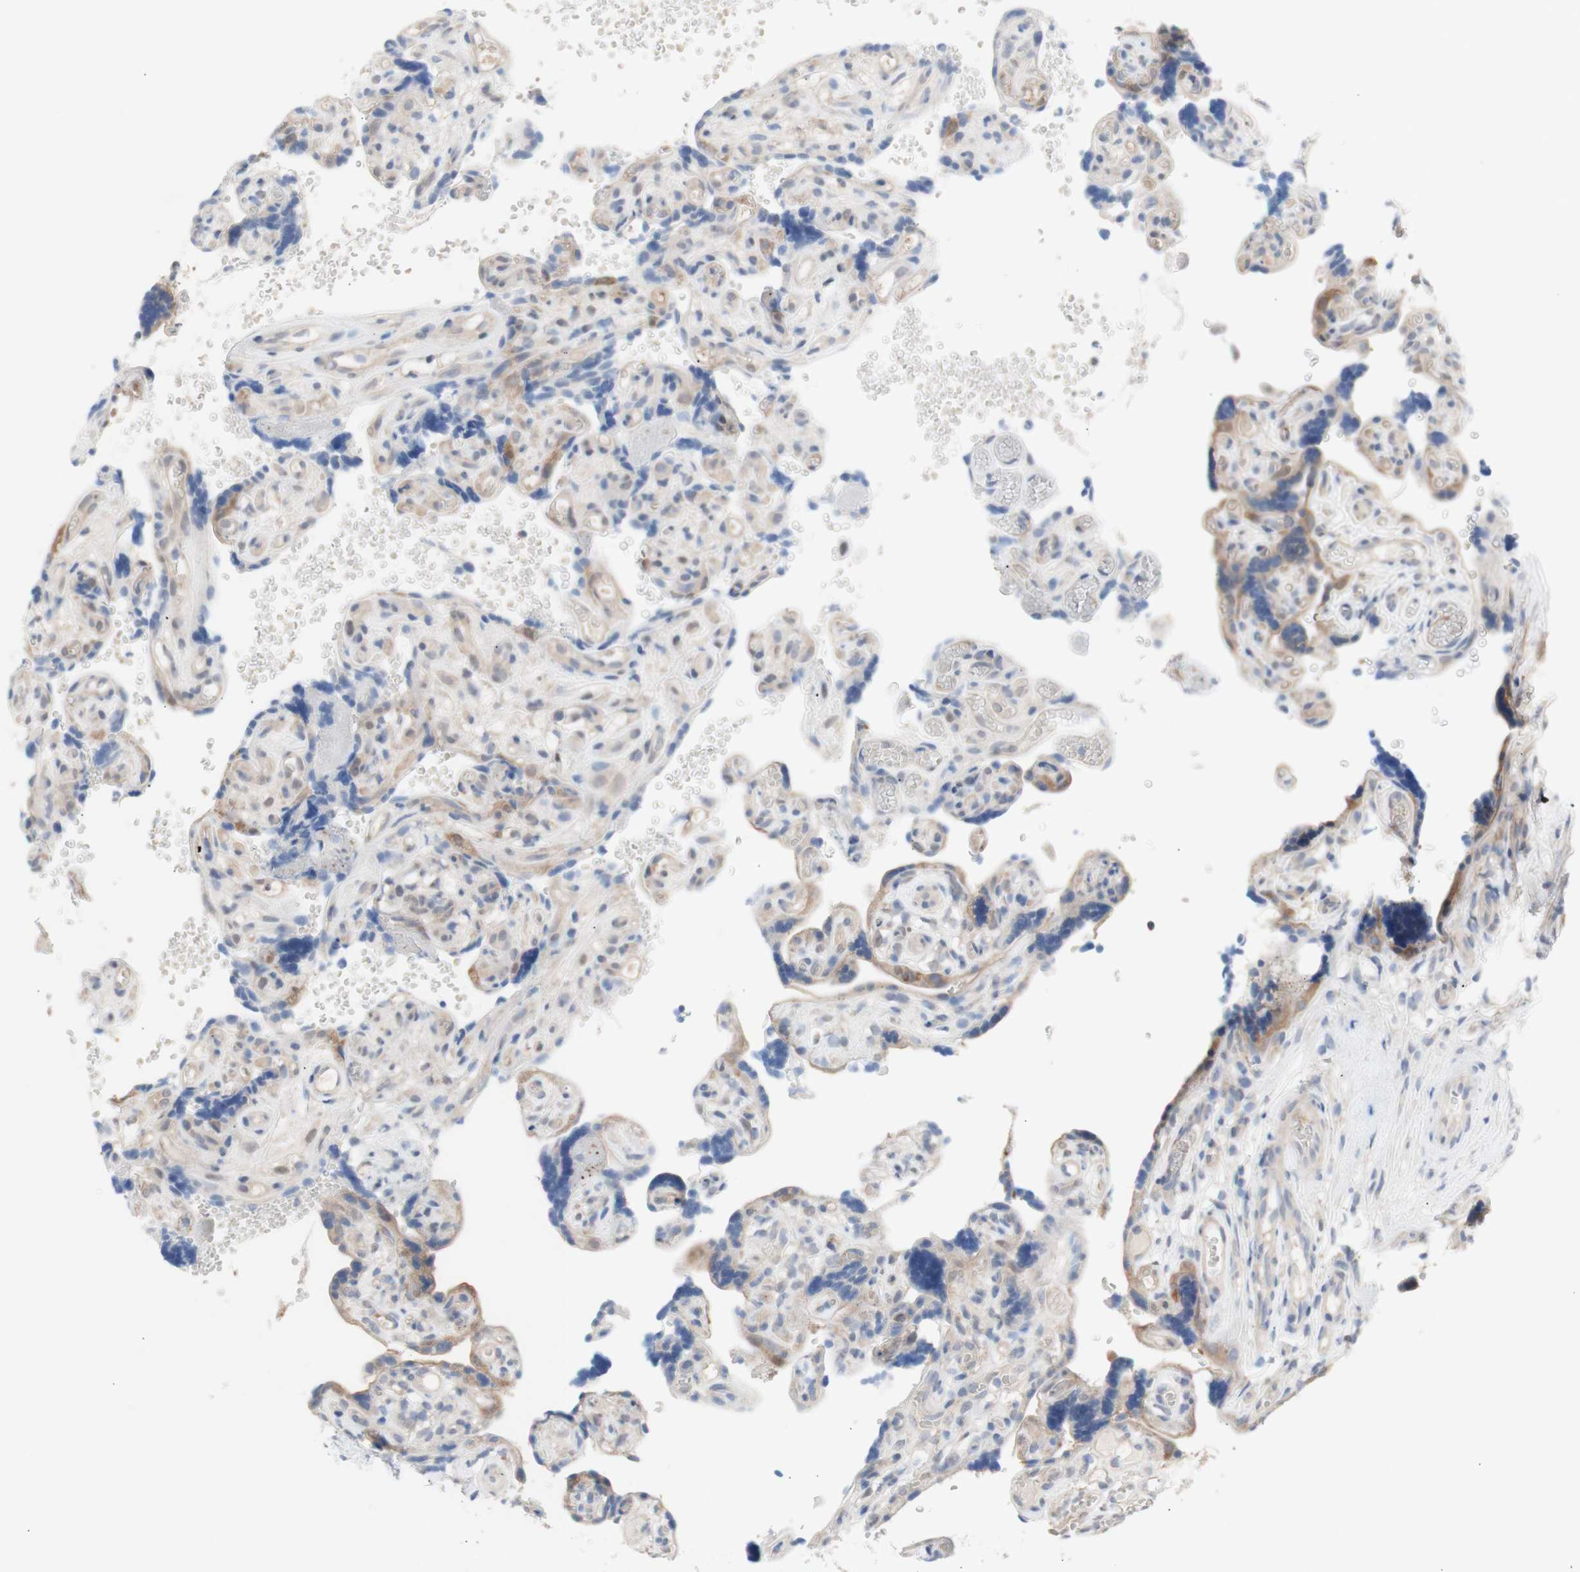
{"staining": {"intensity": "moderate", "quantity": ">75%", "location": "cytoplasmic/membranous"}, "tissue": "placenta", "cell_type": "Trophoblastic cells", "image_type": "normal", "snomed": [{"axis": "morphology", "description": "Normal tissue, NOS"}, {"axis": "topography", "description": "Placenta"}], "caption": "Moderate cytoplasmic/membranous positivity is appreciated in about >75% of trophoblastic cells in benign placenta.", "gene": "PRMT5", "patient": {"sex": "female", "age": 30}}